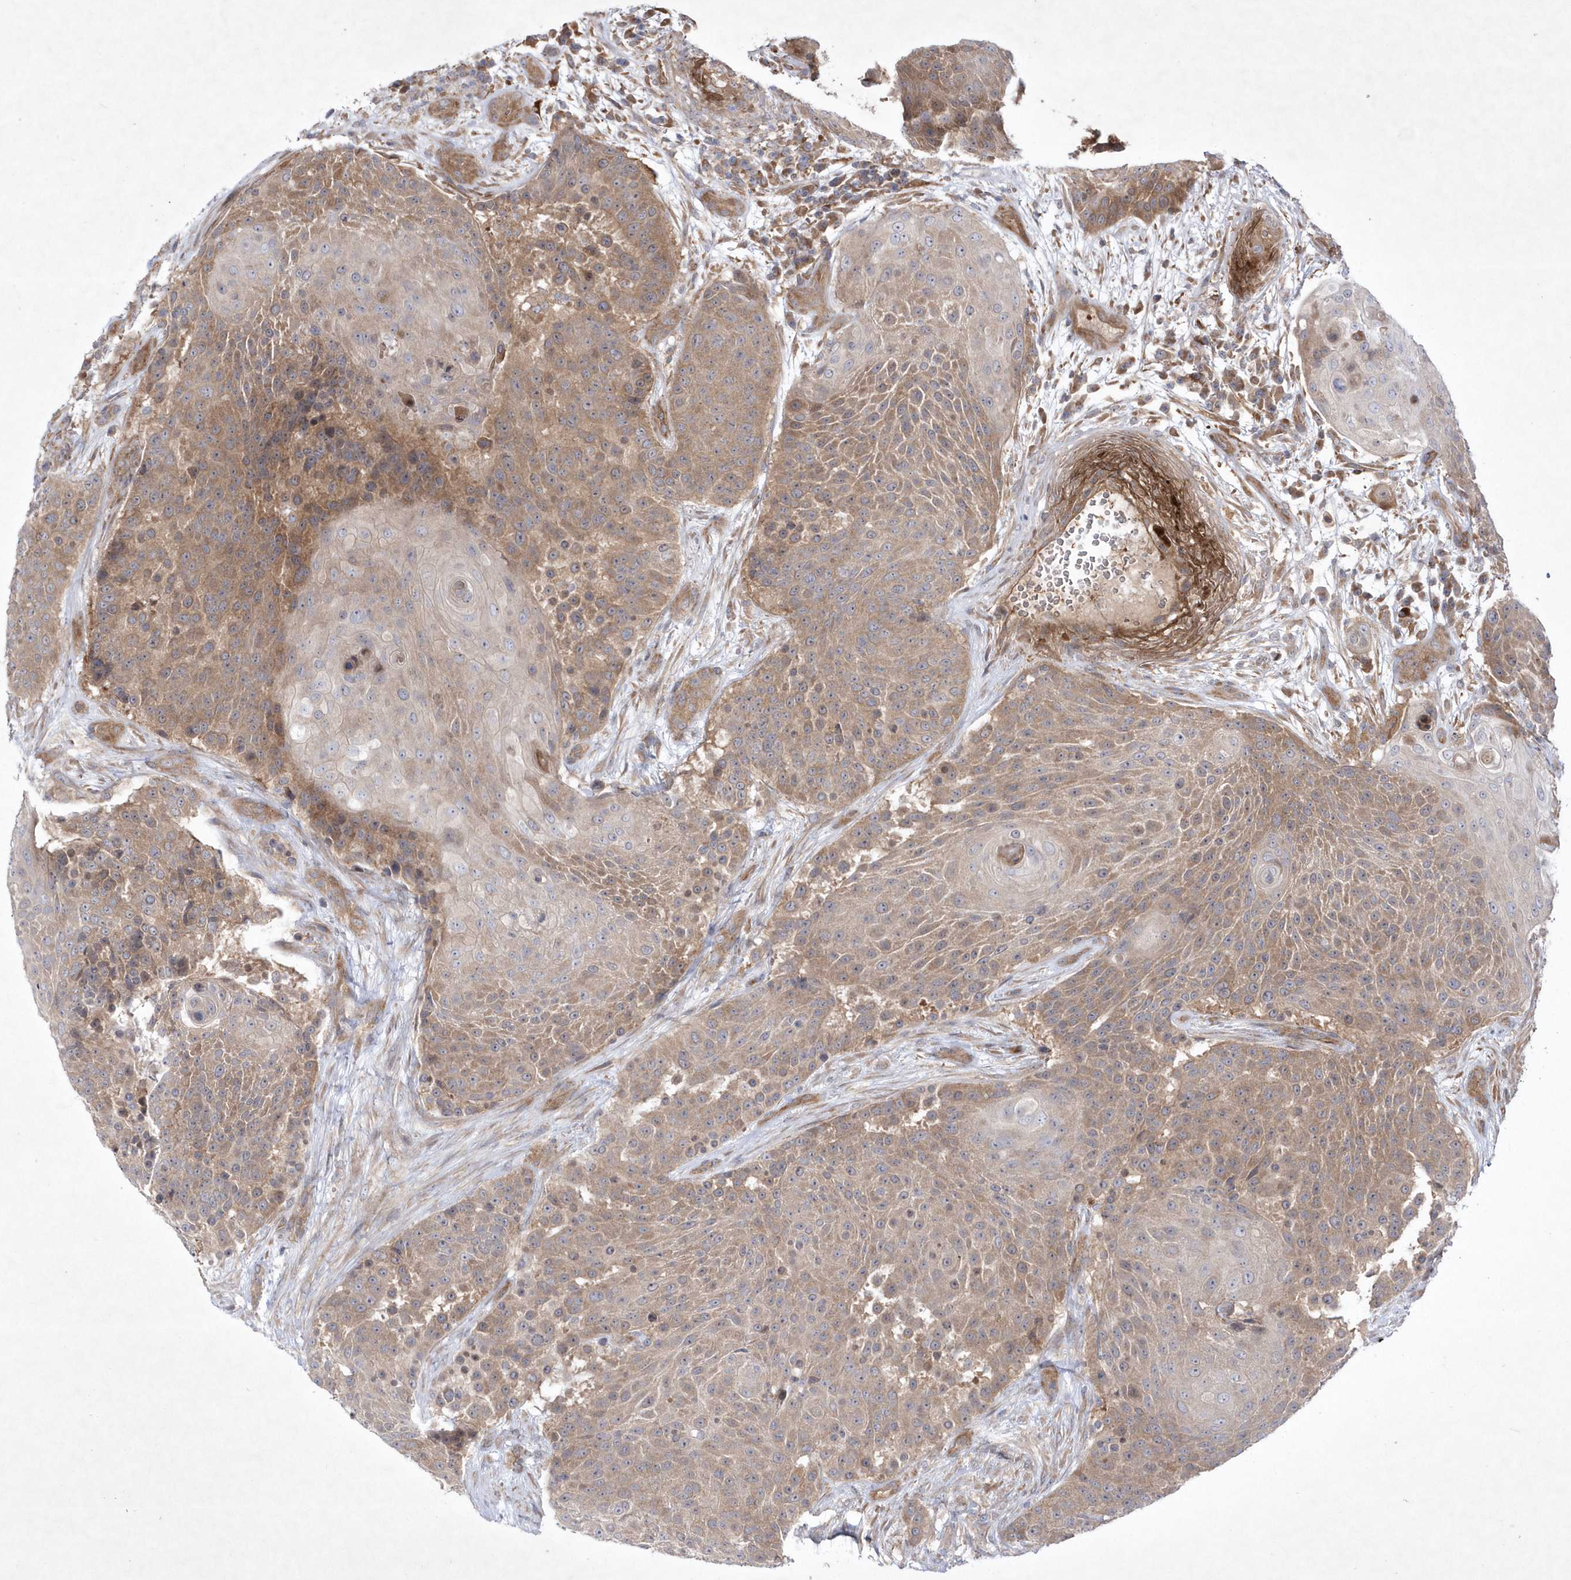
{"staining": {"intensity": "moderate", "quantity": ">75%", "location": "cytoplasmic/membranous"}, "tissue": "urothelial cancer", "cell_type": "Tumor cells", "image_type": "cancer", "snomed": [{"axis": "morphology", "description": "Urothelial carcinoma, High grade"}, {"axis": "topography", "description": "Urinary bladder"}], "caption": "High-grade urothelial carcinoma stained for a protein (brown) reveals moderate cytoplasmic/membranous positive positivity in about >75% of tumor cells.", "gene": "DSPP", "patient": {"sex": "female", "age": 63}}